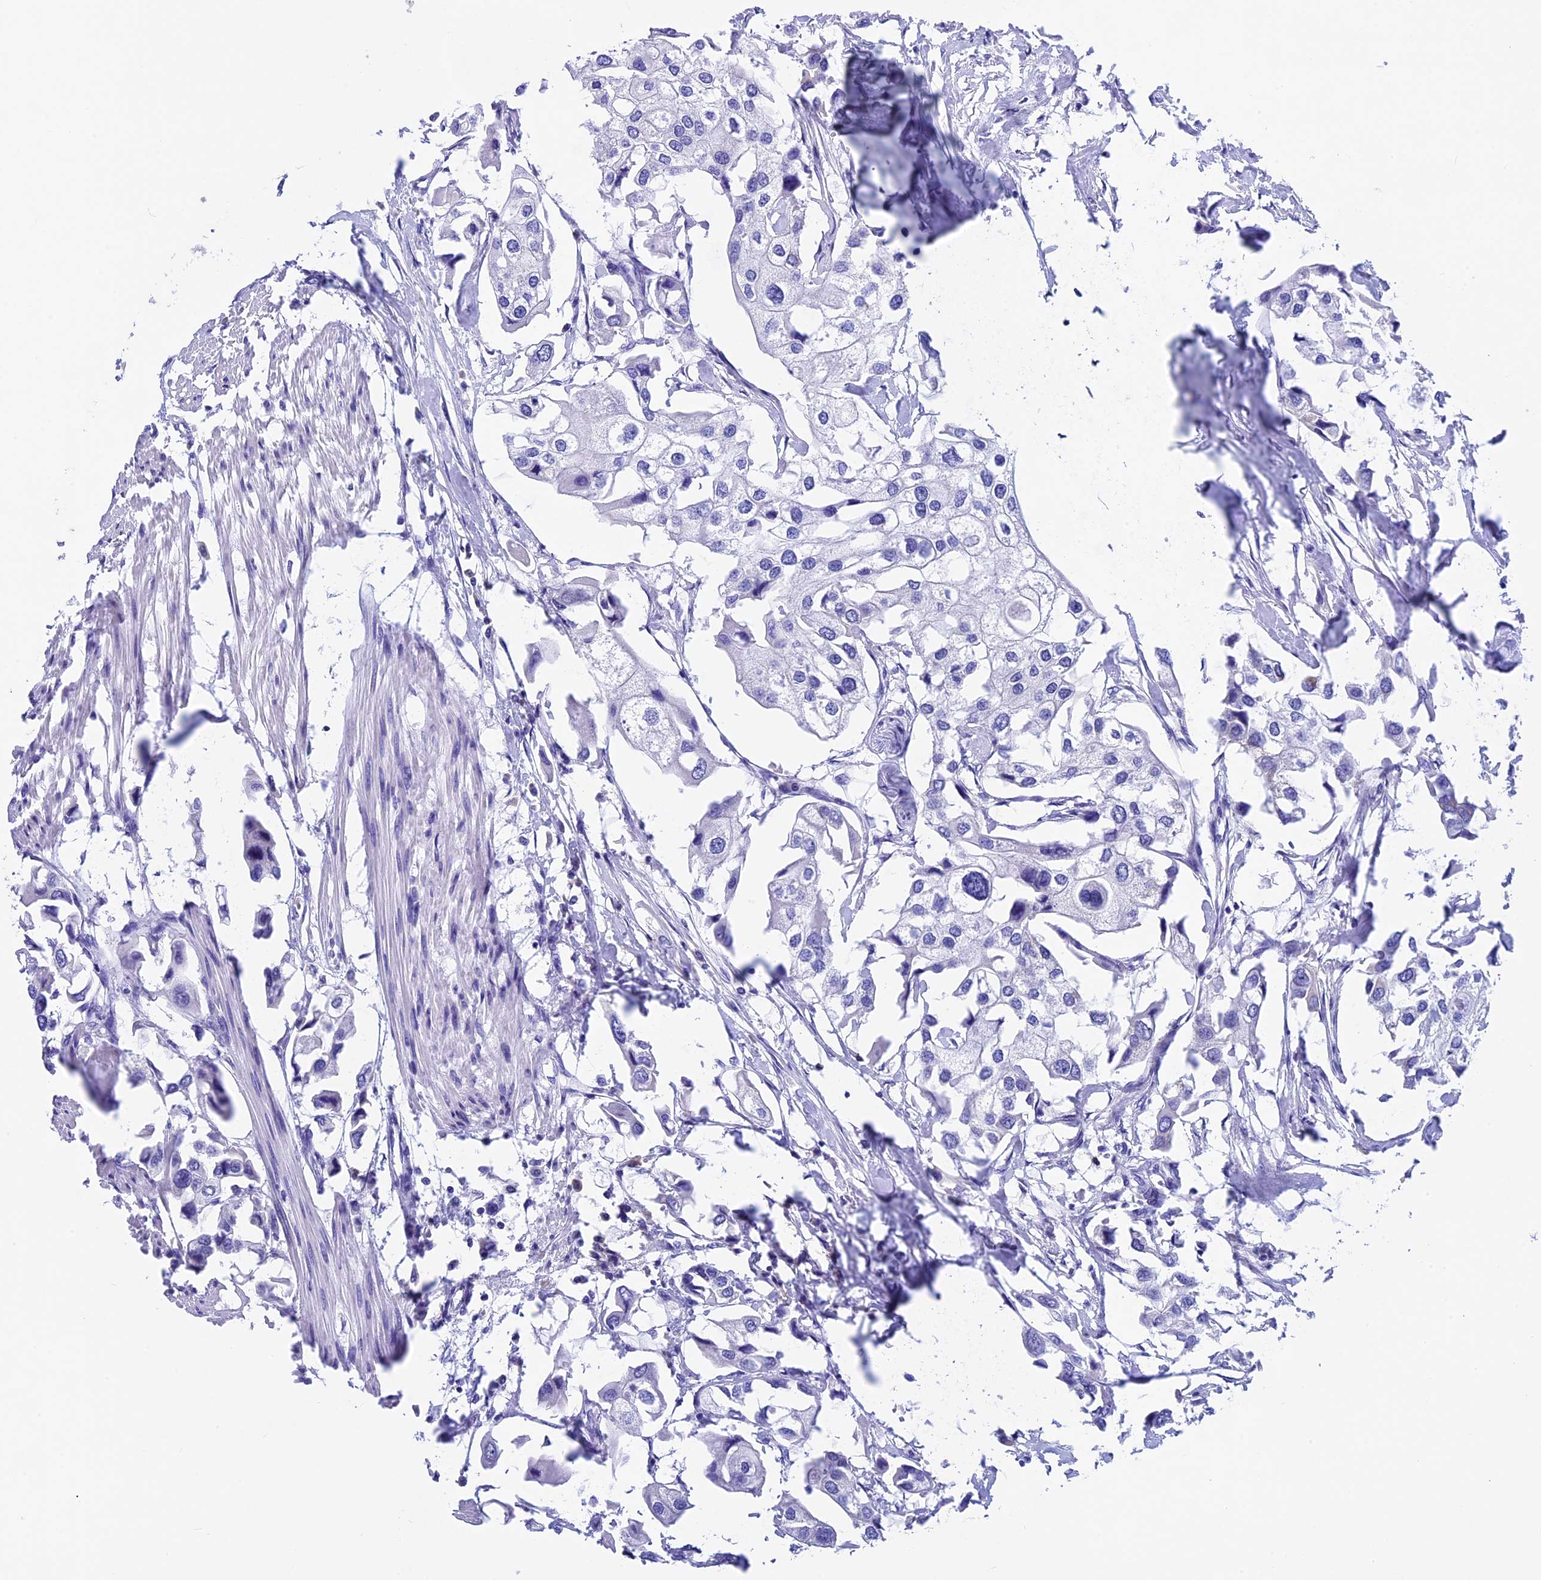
{"staining": {"intensity": "negative", "quantity": "none", "location": "none"}, "tissue": "urothelial cancer", "cell_type": "Tumor cells", "image_type": "cancer", "snomed": [{"axis": "morphology", "description": "Urothelial carcinoma, High grade"}, {"axis": "topography", "description": "Urinary bladder"}], "caption": "Immunohistochemistry of human urothelial carcinoma (high-grade) reveals no expression in tumor cells. (DAB immunohistochemistry (IHC), high magnification).", "gene": "SLC8B1", "patient": {"sex": "male", "age": 64}}